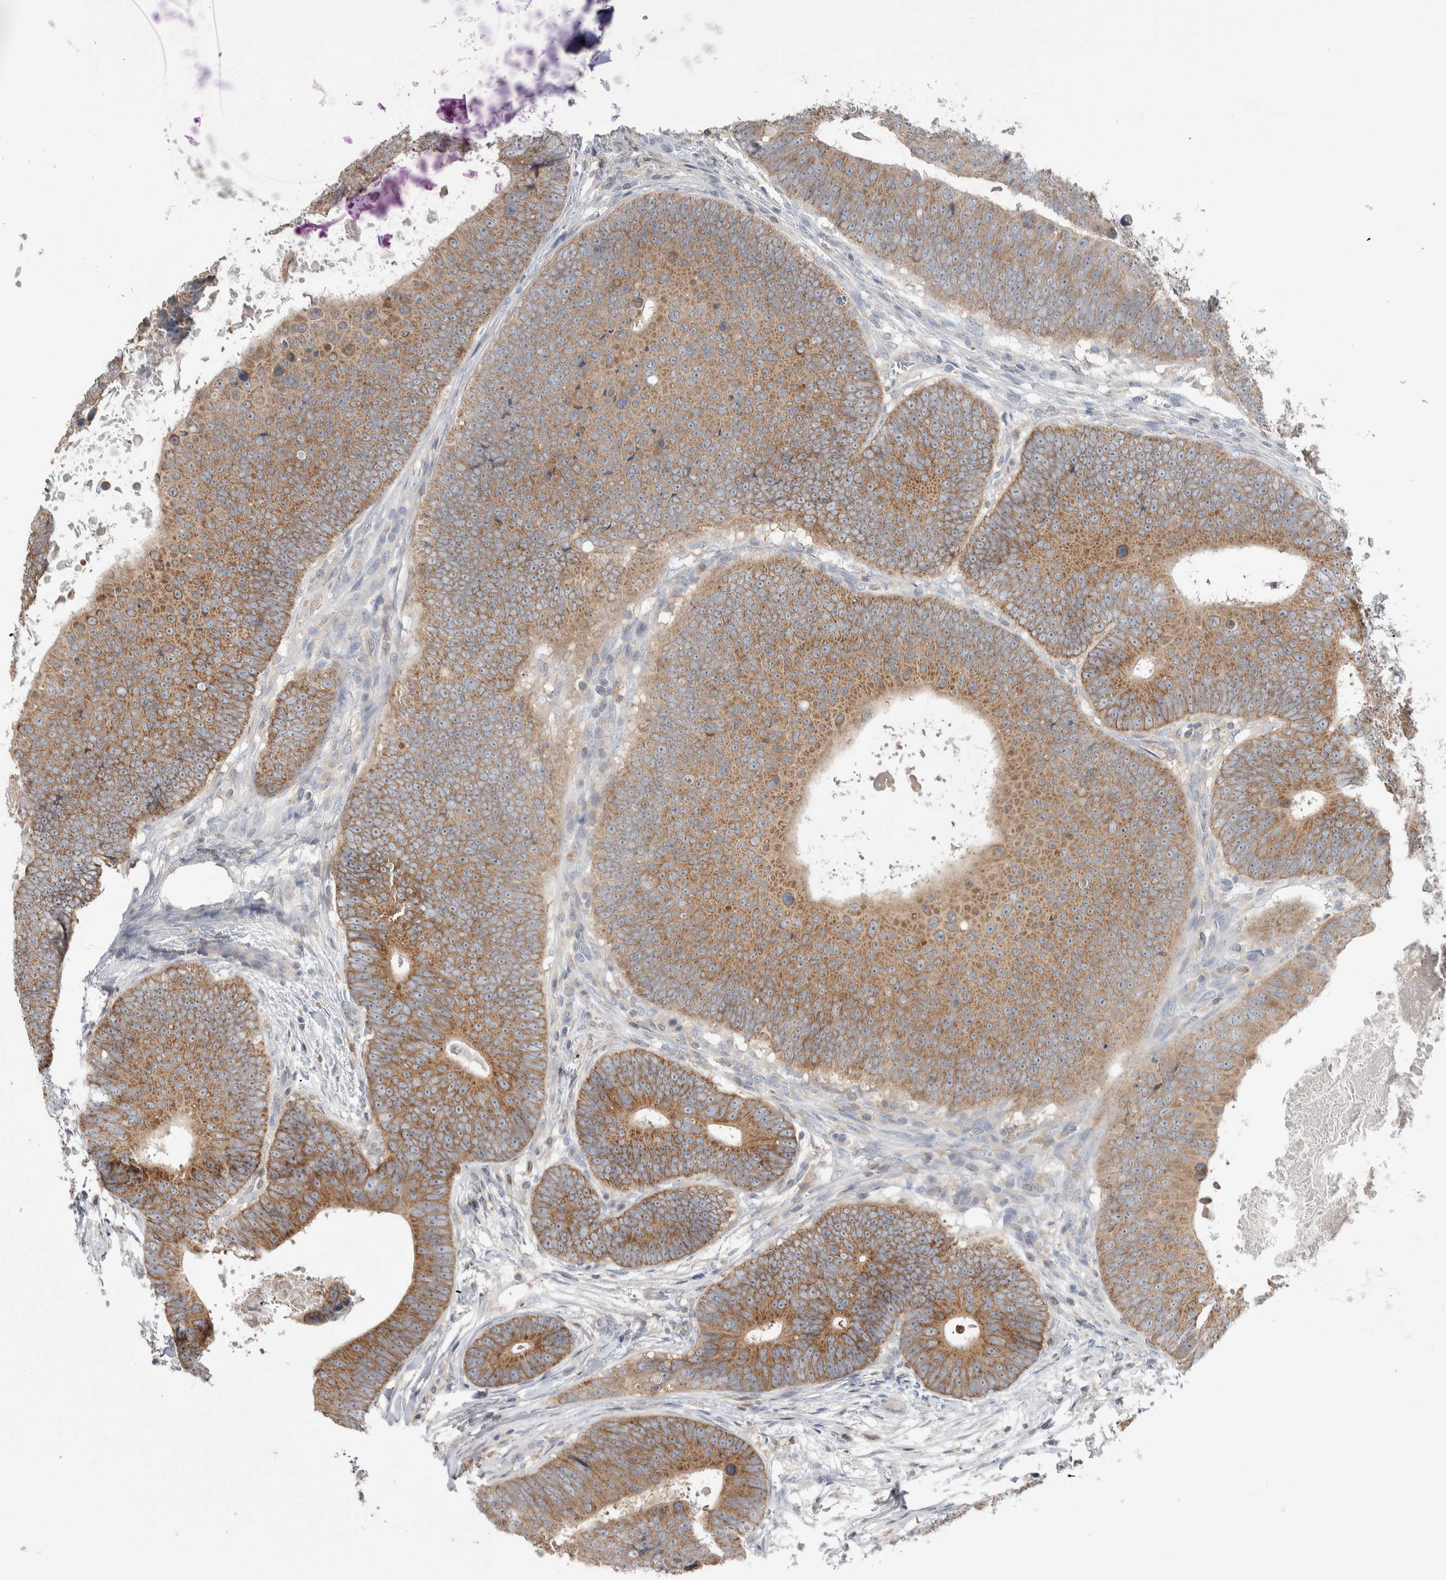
{"staining": {"intensity": "moderate", "quantity": ">75%", "location": "cytoplasmic/membranous"}, "tissue": "colorectal cancer", "cell_type": "Tumor cells", "image_type": "cancer", "snomed": [{"axis": "morphology", "description": "Adenocarcinoma, NOS"}, {"axis": "topography", "description": "Colon"}], "caption": "Protein staining of colorectal adenocarcinoma tissue demonstrates moderate cytoplasmic/membranous positivity in about >75% of tumor cells.", "gene": "HTATIP2", "patient": {"sex": "male", "age": 56}}